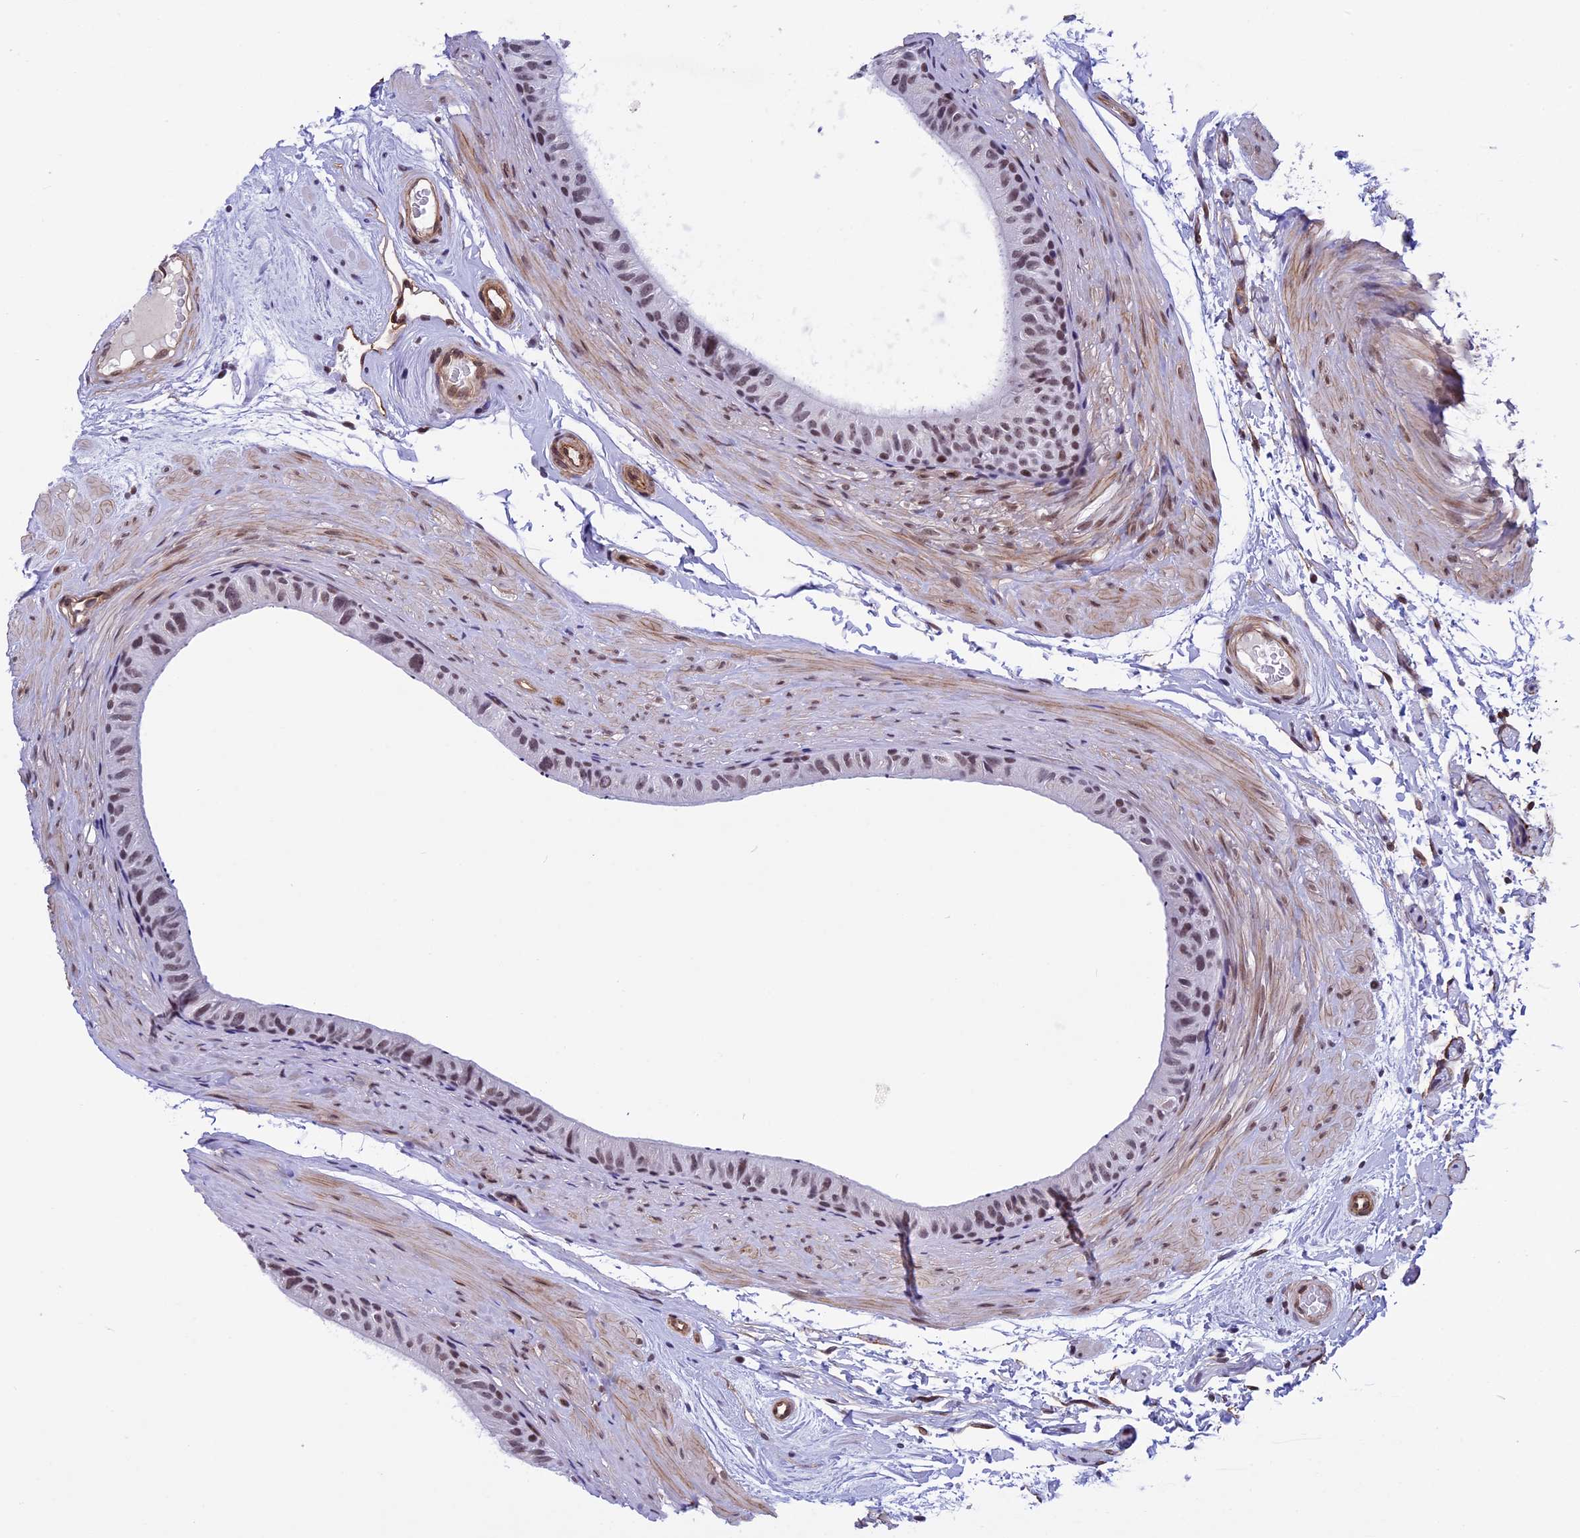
{"staining": {"intensity": "weak", "quantity": ">75%", "location": "nuclear"}, "tissue": "epididymis", "cell_type": "Glandular cells", "image_type": "normal", "snomed": [{"axis": "morphology", "description": "Normal tissue, NOS"}, {"axis": "topography", "description": "Epididymis"}], "caption": "A histopathology image of epididymis stained for a protein demonstrates weak nuclear brown staining in glandular cells. (Stains: DAB (3,3'-diaminobenzidine) in brown, nuclei in blue, Microscopy: brightfield microscopy at high magnification).", "gene": "NIPBL", "patient": {"sex": "male", "age": 45}}